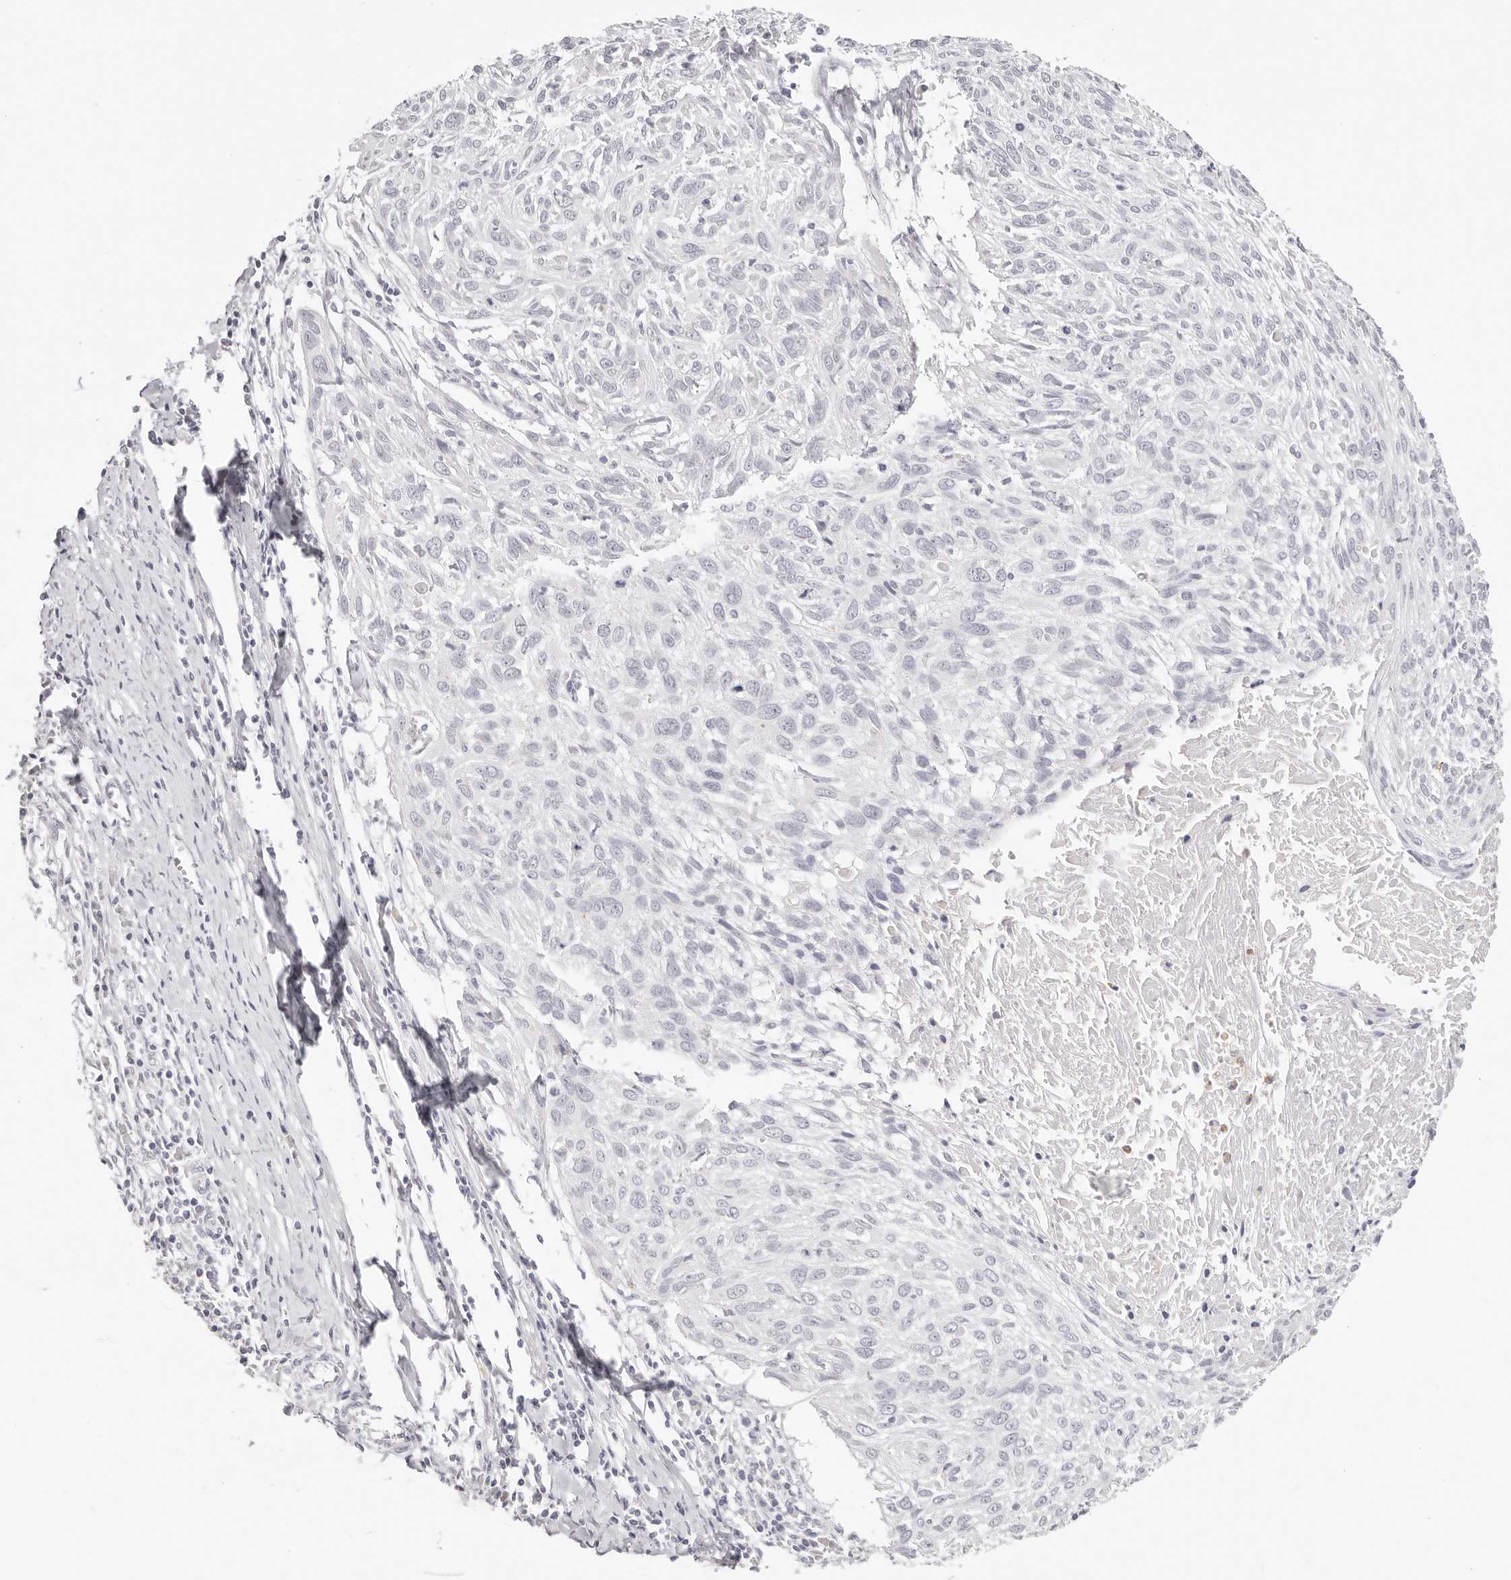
{"staining": {"intensity": "negative", "quantity": "none", "location": "none"}, "tissue": "cervical cancer", "cell_type": "Tumor cells", "image_type": "cancer", "snomed": [{"axis": "morphology", "description": "Squamous cell carcinoma, NOS"}, {"axis": "topography", "description": "Cervix"}], "caption": "Cervical squamous cell carcinoma was stained to show a protein in brown. There is no significant positivity in tumor cells.", "gene": "ASCL1", "patient": {"sex": "female", "age": 51}}